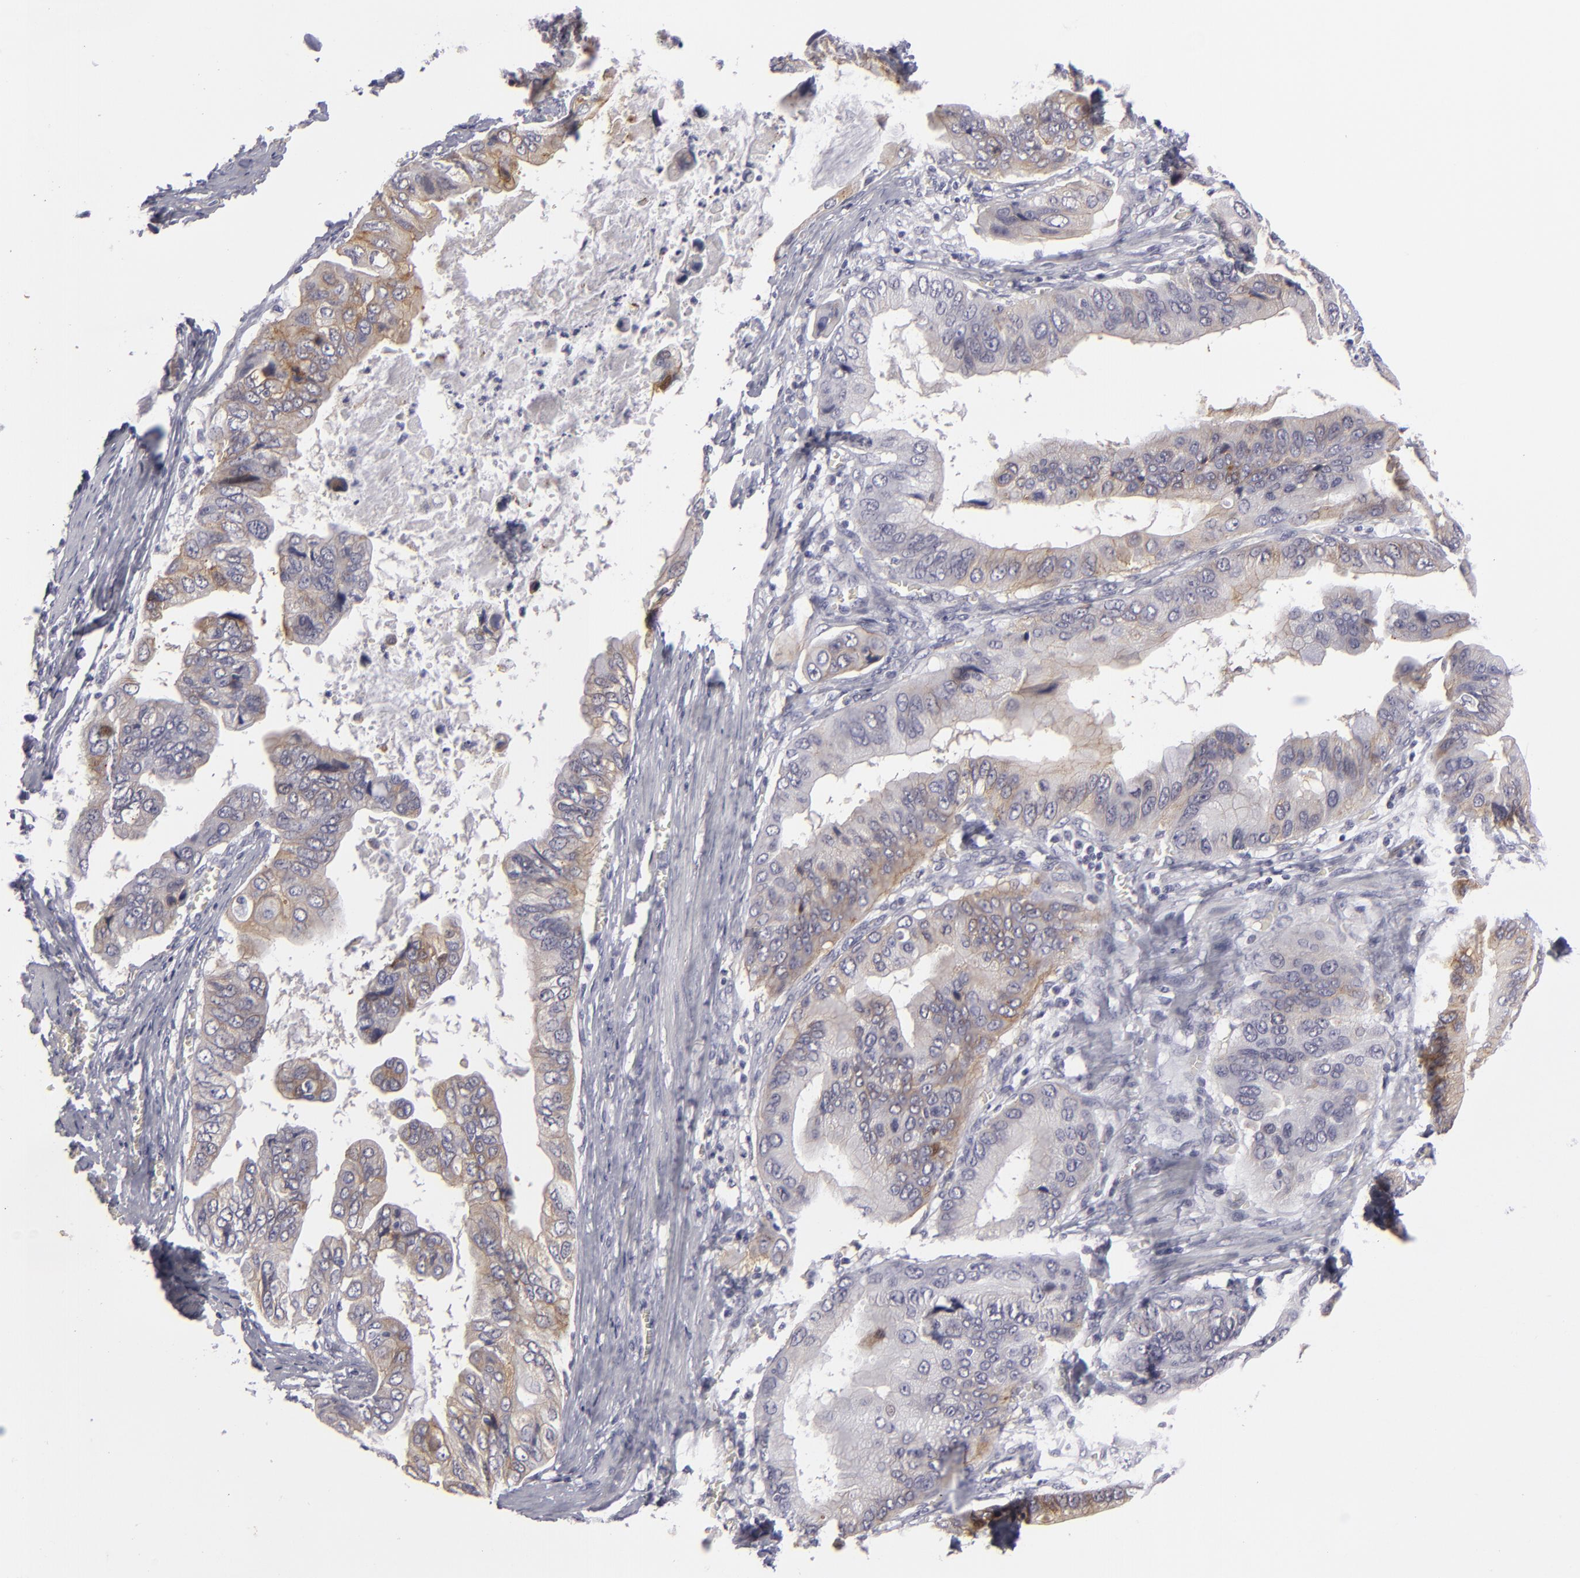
{"staining": {"intensity": "weak", "quantity": "<25%", "location": "cytoplasmic/membranous"}, "tissue": "stomach cancer", "cell_type": "Tumor cells", "image_type": "cancer", "snomed": [{"axis": "morphology", "description": "Adenocarcinoma, NOS"}, {"axis": "topography", "description": "Stomach, upper"}], "caption": "Tumor cells show no significant expression in adenocarcinoma (stomach).", "gene": "JUP", "patient": {"sex": "male", "age": 80}}